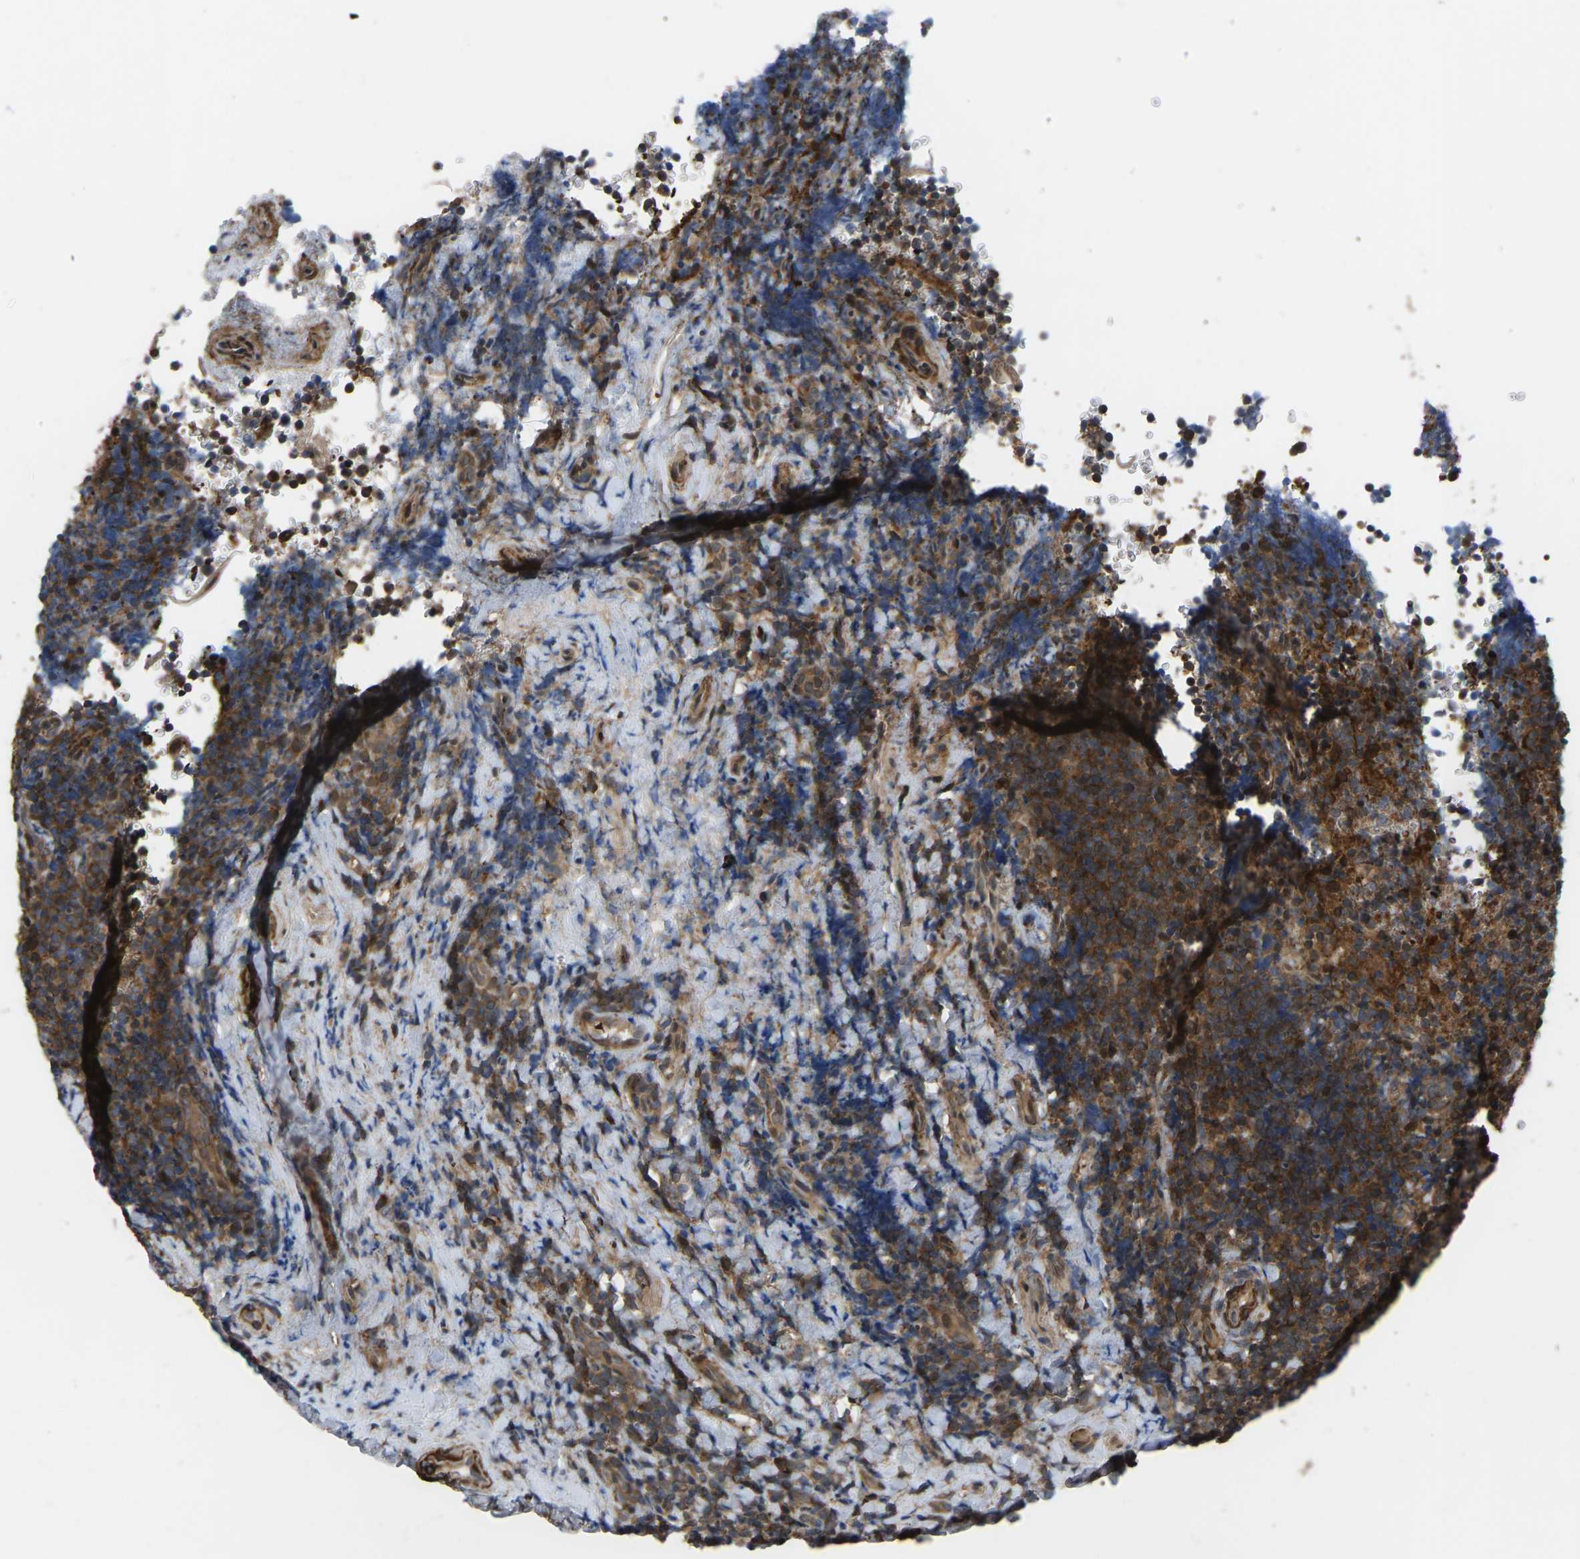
{"staining": {"intensity": "moderate", "quantity": ">75%", "location": "cytoplasmic/membranous,nuclear"}, "tissue": "tonsil", "cell_type": "Germinal center cells", "image_type": "normal", "snomed": [{"axis": "morphology", "description": "Normal tissue, NOS"}, {"axis": "topography", "description": "Tonsil"}], "caption": "A high-resolution image shows immunohistochemistry (IHC) staining of normal tonsil, which shows moderate cytoplasmic/membranous,nuclear staining in about >75% of germinal center cells.", "gene": "CYP7B1", "patient": {"sex": "male", "age": 37}}